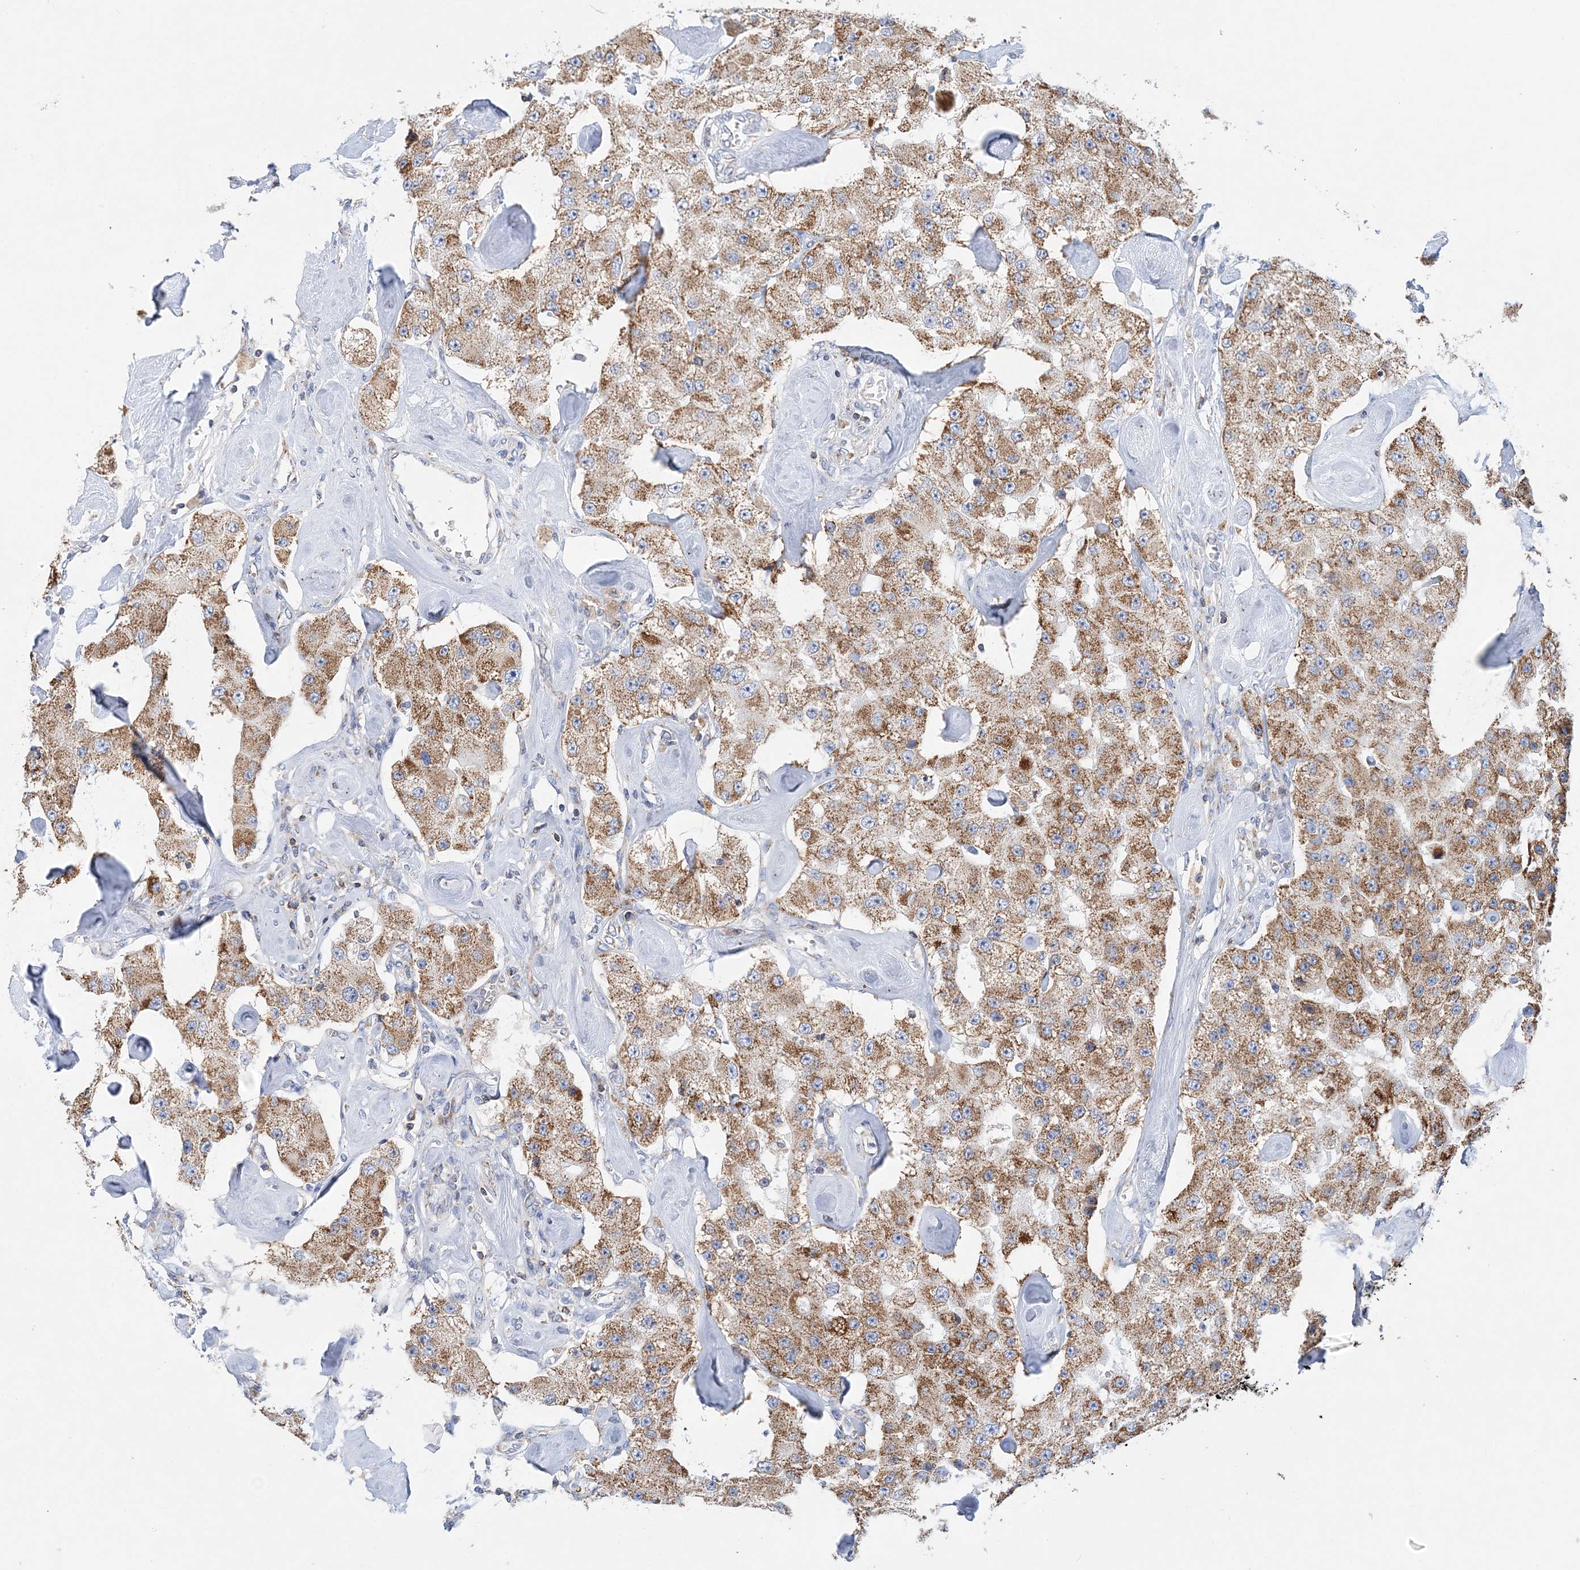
{"staining": {"intensity": "moderate", "quantity": ">75%", "location": "cytoplasmic/membranous"}, "tissue": "carcinoid", "cell_type": "Tumor cells", "image_type": "cancer", "snomed": [{"axis": "morphology", "description": "Carcinoid, malignant, NOS"}, {"axis": "topography", "description": "Pancreas"}], "caption": "The photomicrograph reveals immunohistochemical staining of carcinoid. There is moderate cytoplasmic/membranous staining is present in approximately >75% of tumor cells.", "gene": "TTC32", "patient": {"sex": "male", "age": 41}}